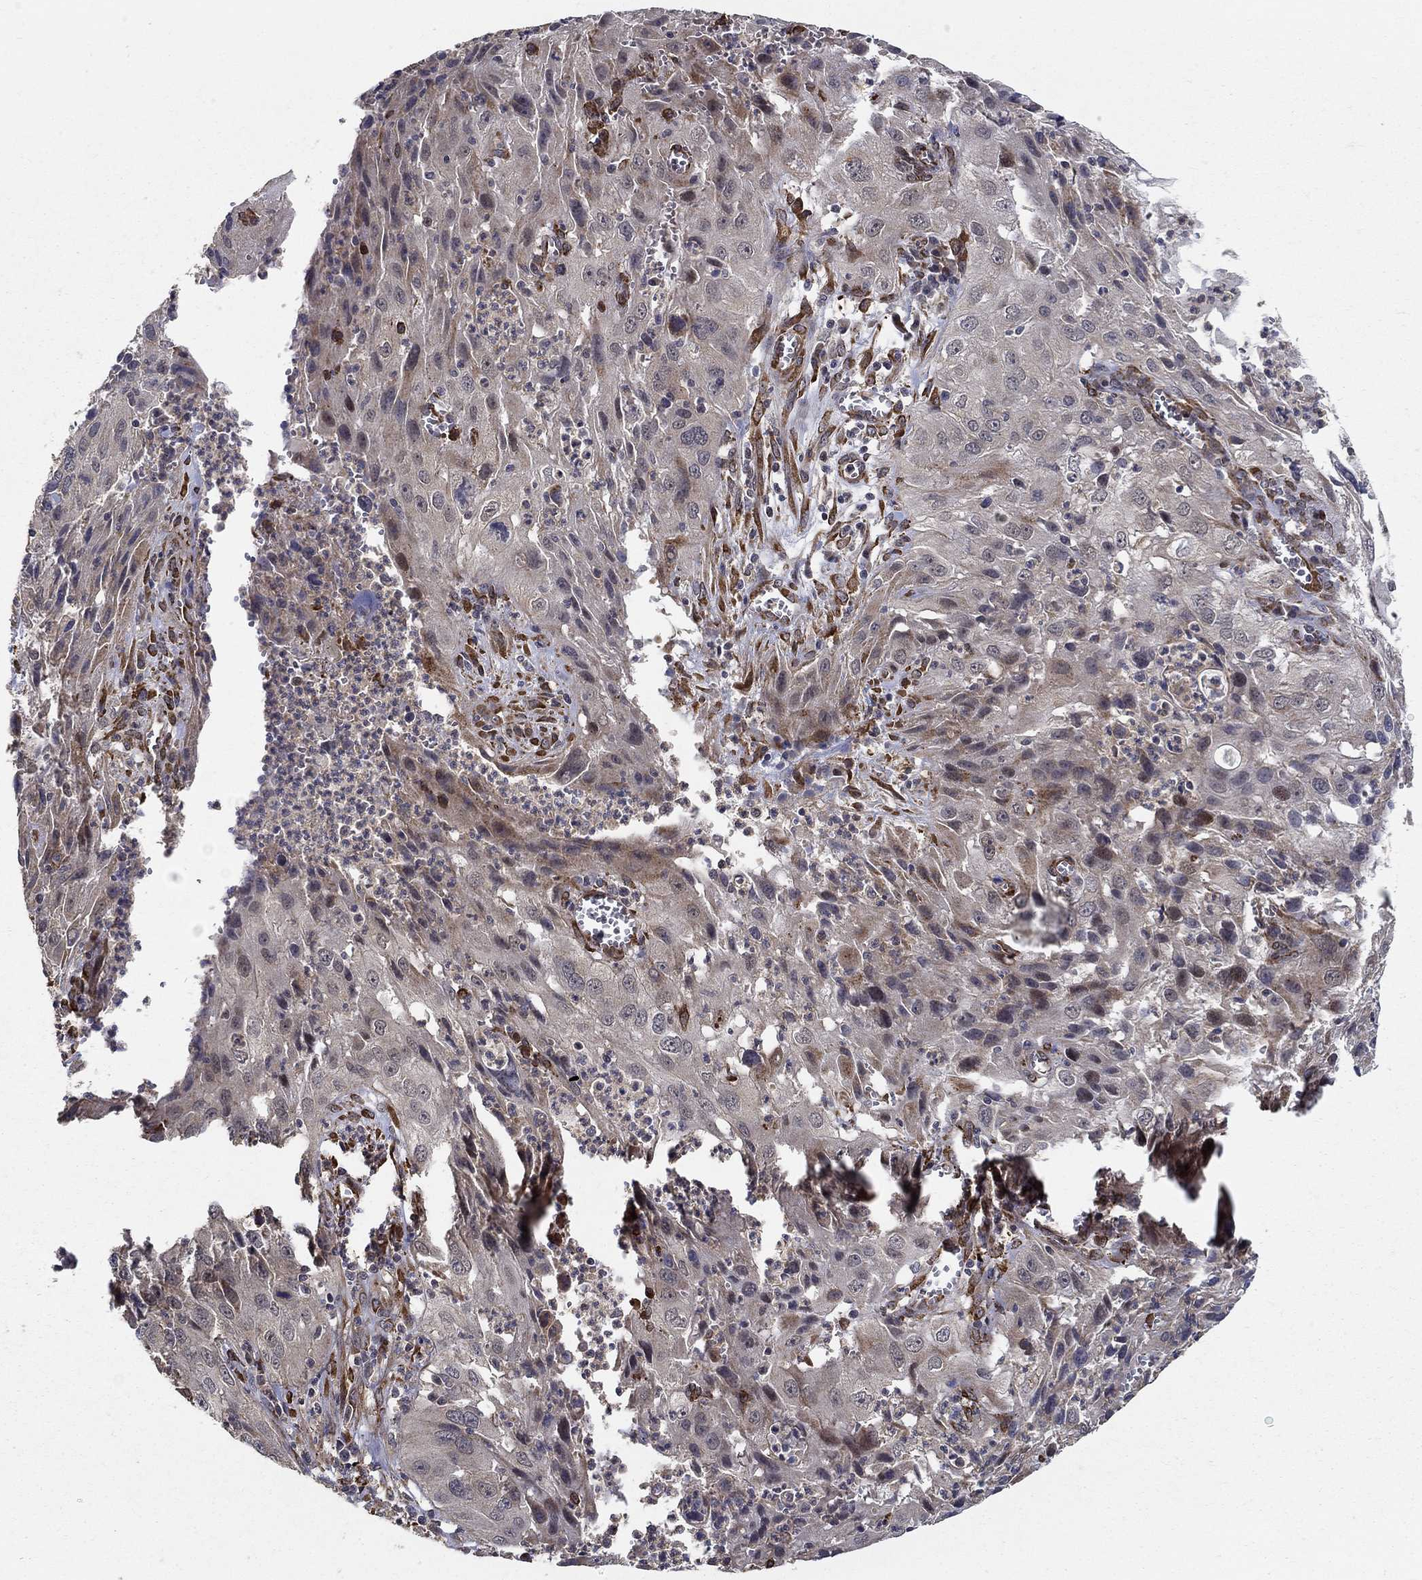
{"staining": {"intensity": "strong", "quantity": "<25%", "location": "cytoplasmic/membranous"}, "tissue": "cervical cancer", "cell_type": "Tumor cells", "image_type": "cancer", "snomed": [{"axis": "morphology", "description": "Squamous cell carcinoma, NOS"}, {"axis": "topography", "description": "Cervix"}], "caption": "IHC of cervical cancer (squamous cell carcinoma) shows medium levels of strong cytoplasmic/membranous positivity in about <25% of tumor cells.", "gene": "ZNF594", "patient": {"sex": "female", "age": 32}}